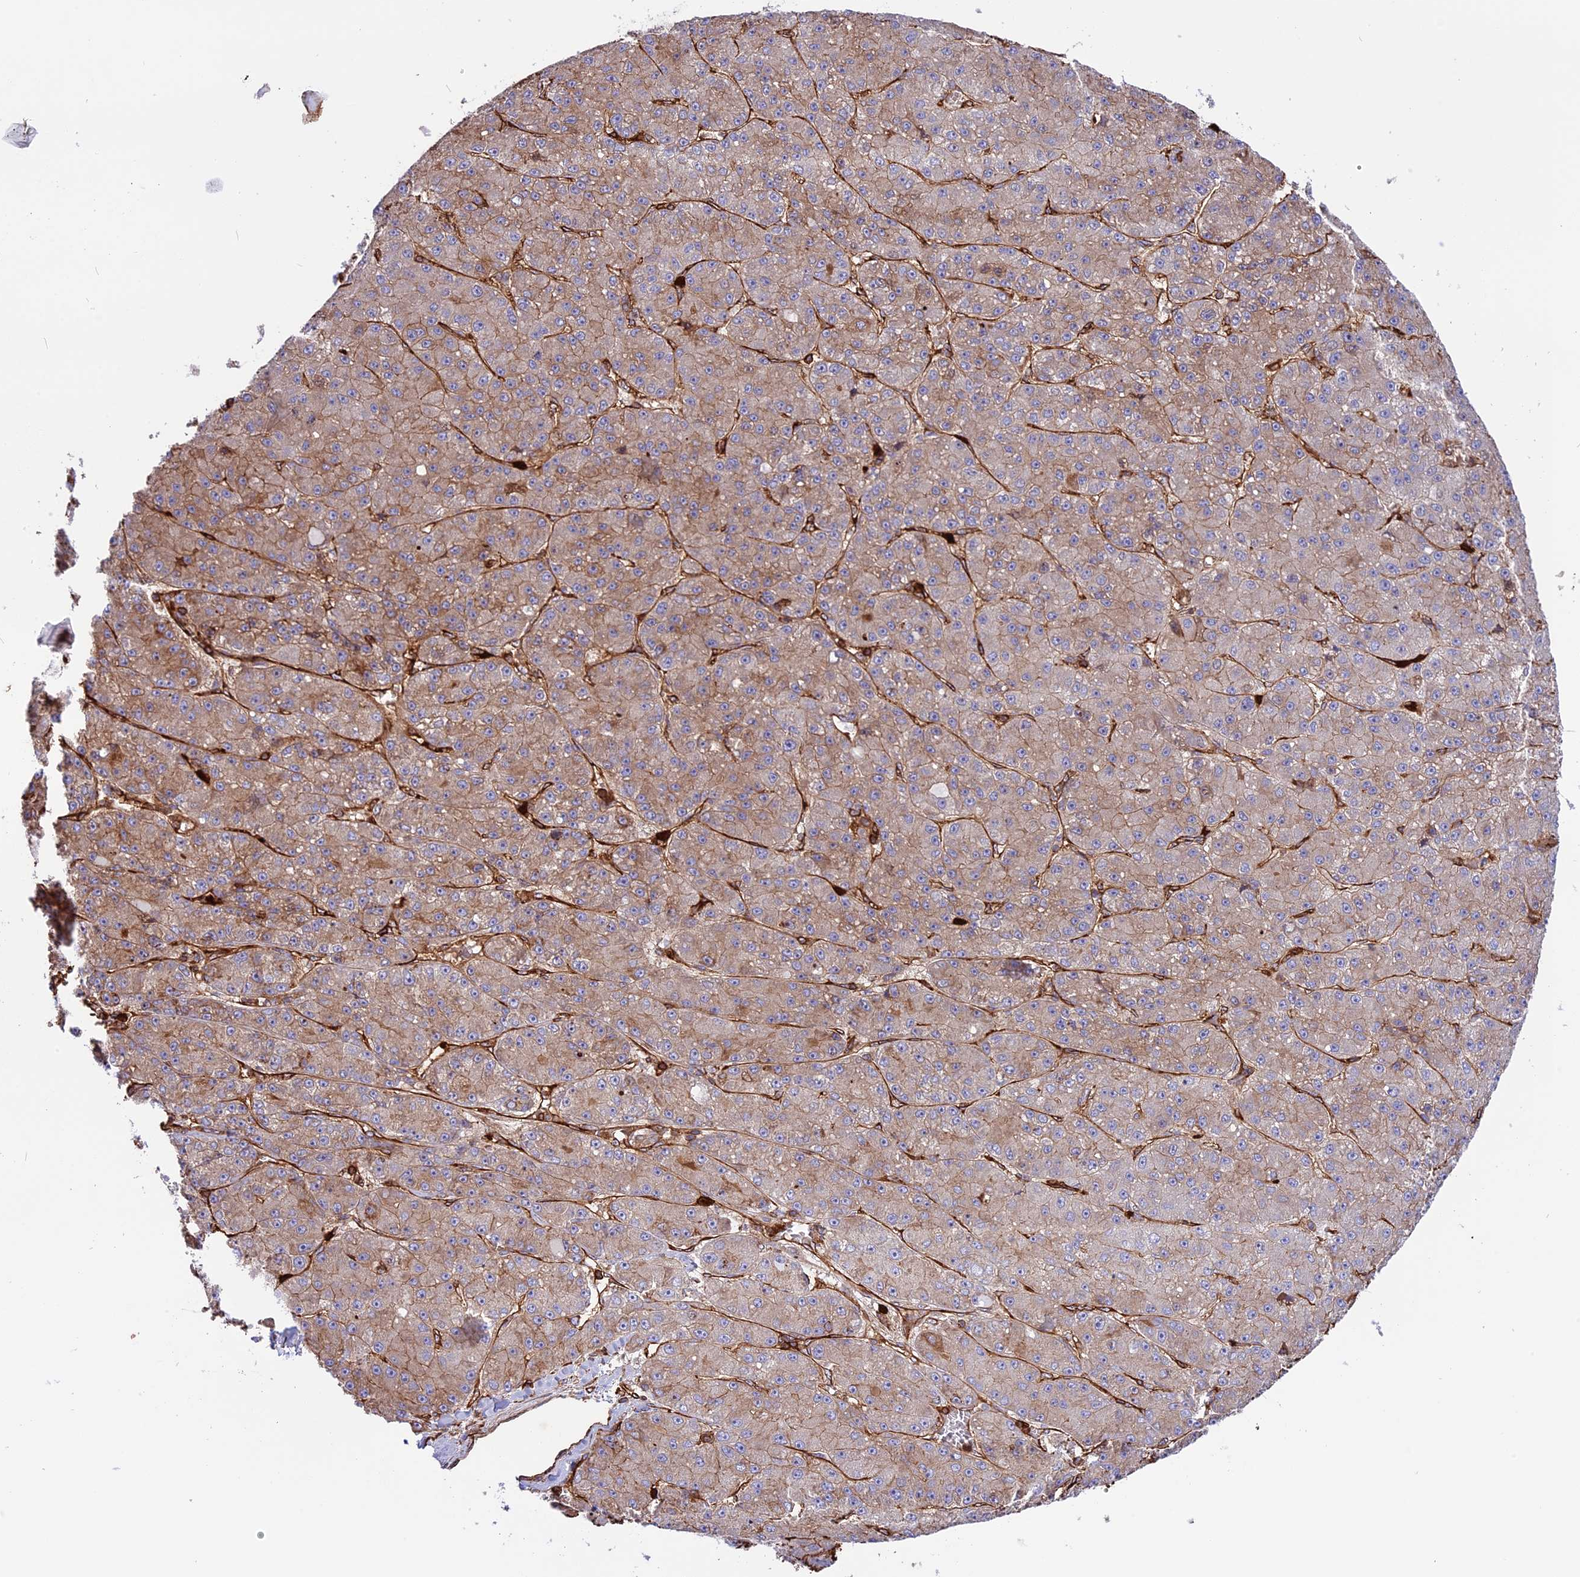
{"staining": {"intensity": "weak", "quantity": ">75%", "location": "cytoplasmic/membranous"}, "tissue": "liver cancer", "cell_type": "Tumor cells", "image_type": "cancer", "snomed": [{"axis": "morphology", "description": "Carcinoma, Hepatocellular, NOS"}, {"axis": "topography", "description": "Liver"}], "caption": "Approximately >75% of tumor cells in liver cancer show weak cytoplasmic/membranous protein expression as visualized by brown immunohistochemical staining.", "gene": "CD99L2", "patient": {"sex": "male", "age": 67}}